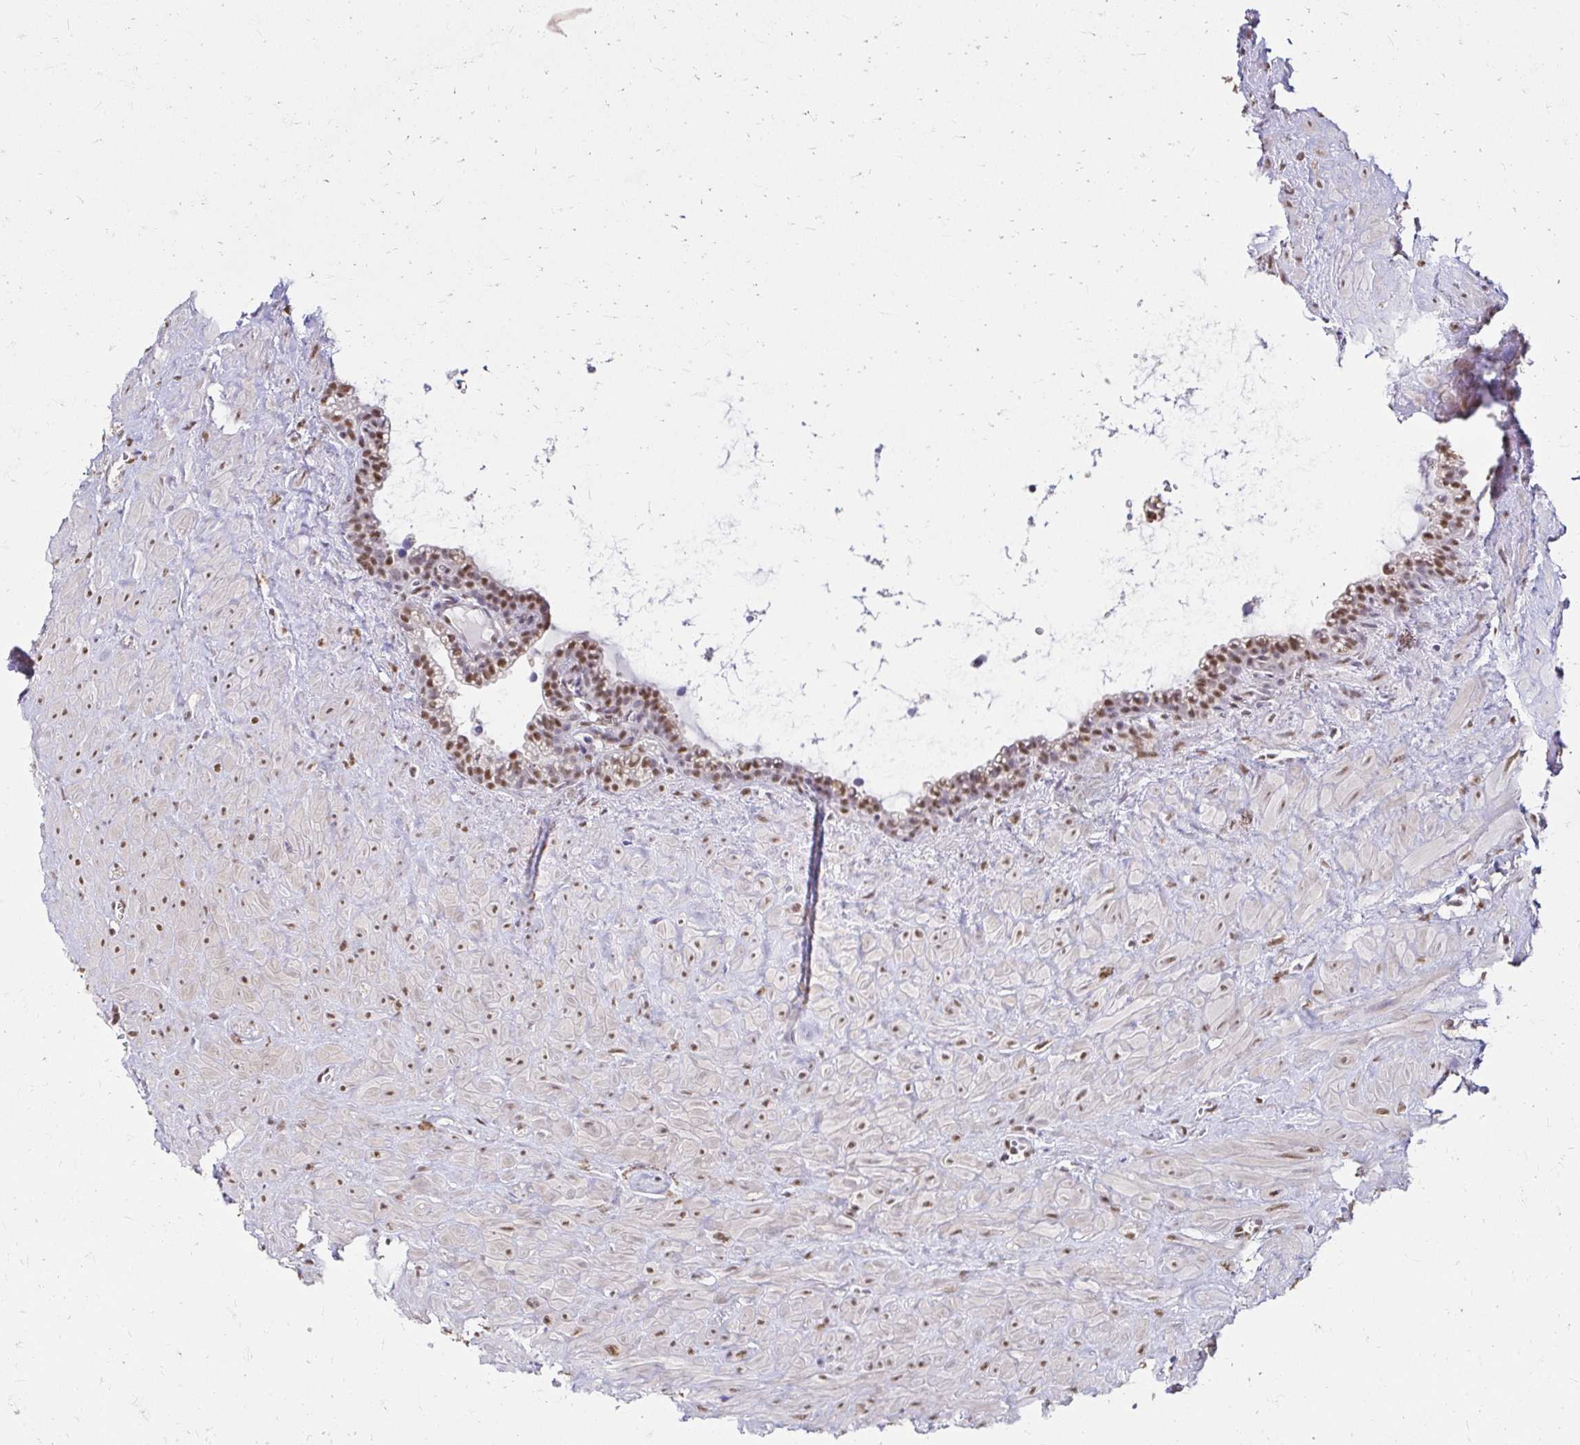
{"staining": {"intensity": "moderate", "quantity": ">75%", "location": "nuclear"}, "tissue": "seminal vesicle", "cell_type": "Glandular cells", "image_type": "normal", "snomed": [{"axis": "morphology", "description": "Normal tissue, NOS"}, {"axis": "topography", "description": "Seminal veicle"}], "caption": "Protein staining displays moderate nuclear staining in about >75% of glandular cells in normal seminal vesicle. The staining is performed using DAB (3,3'-diaminobenzidine) brown chromogen to label protein expression. The nuclei are counter-stained blue using hematoxylin.", "gene": "RIMS4", "patient": {"sex": "male", "age": 76}}